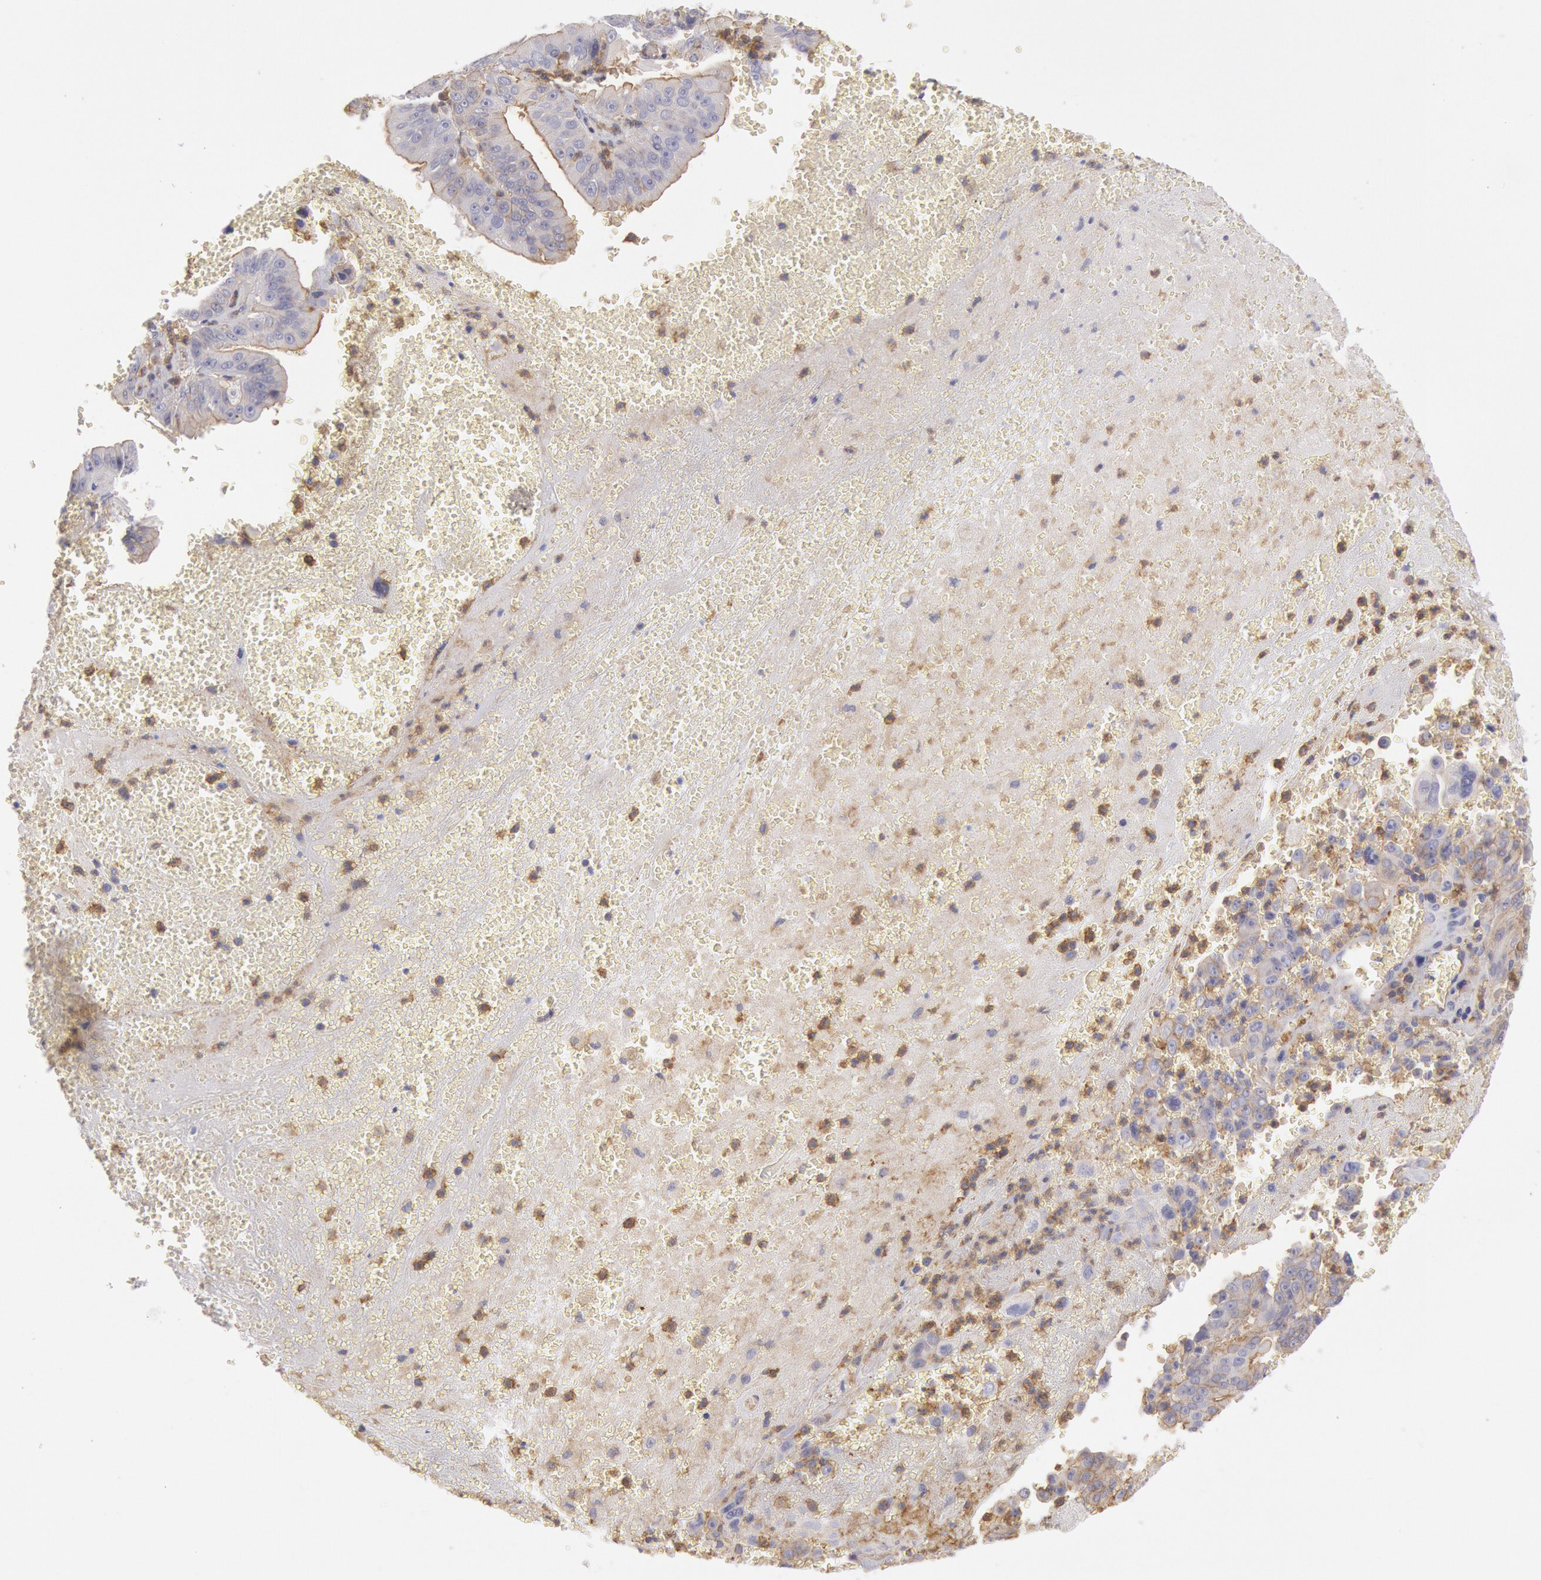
{"staining": {"intensity": "weak", "quantity": "25%-75%", "location": "cytoplasmic/membranous"}, "tissue": "liver cancer", "cell_type": "Tumor cells", "image_type": "cancer", "snomed": [{"axis": "morphology", "description": "Cholangiocarcinoma"}, {"axis": "topography", "description": "Liver"}], "caption": "DAB immunohistochemical staining of human cholangiocarcinoma (liver) displays weak cytoplasmic/membranous protein positivity in about 25%-75% of tumor cells.", "gene": "SNAP23", "patient": {"sex": "female", "age": 79}}